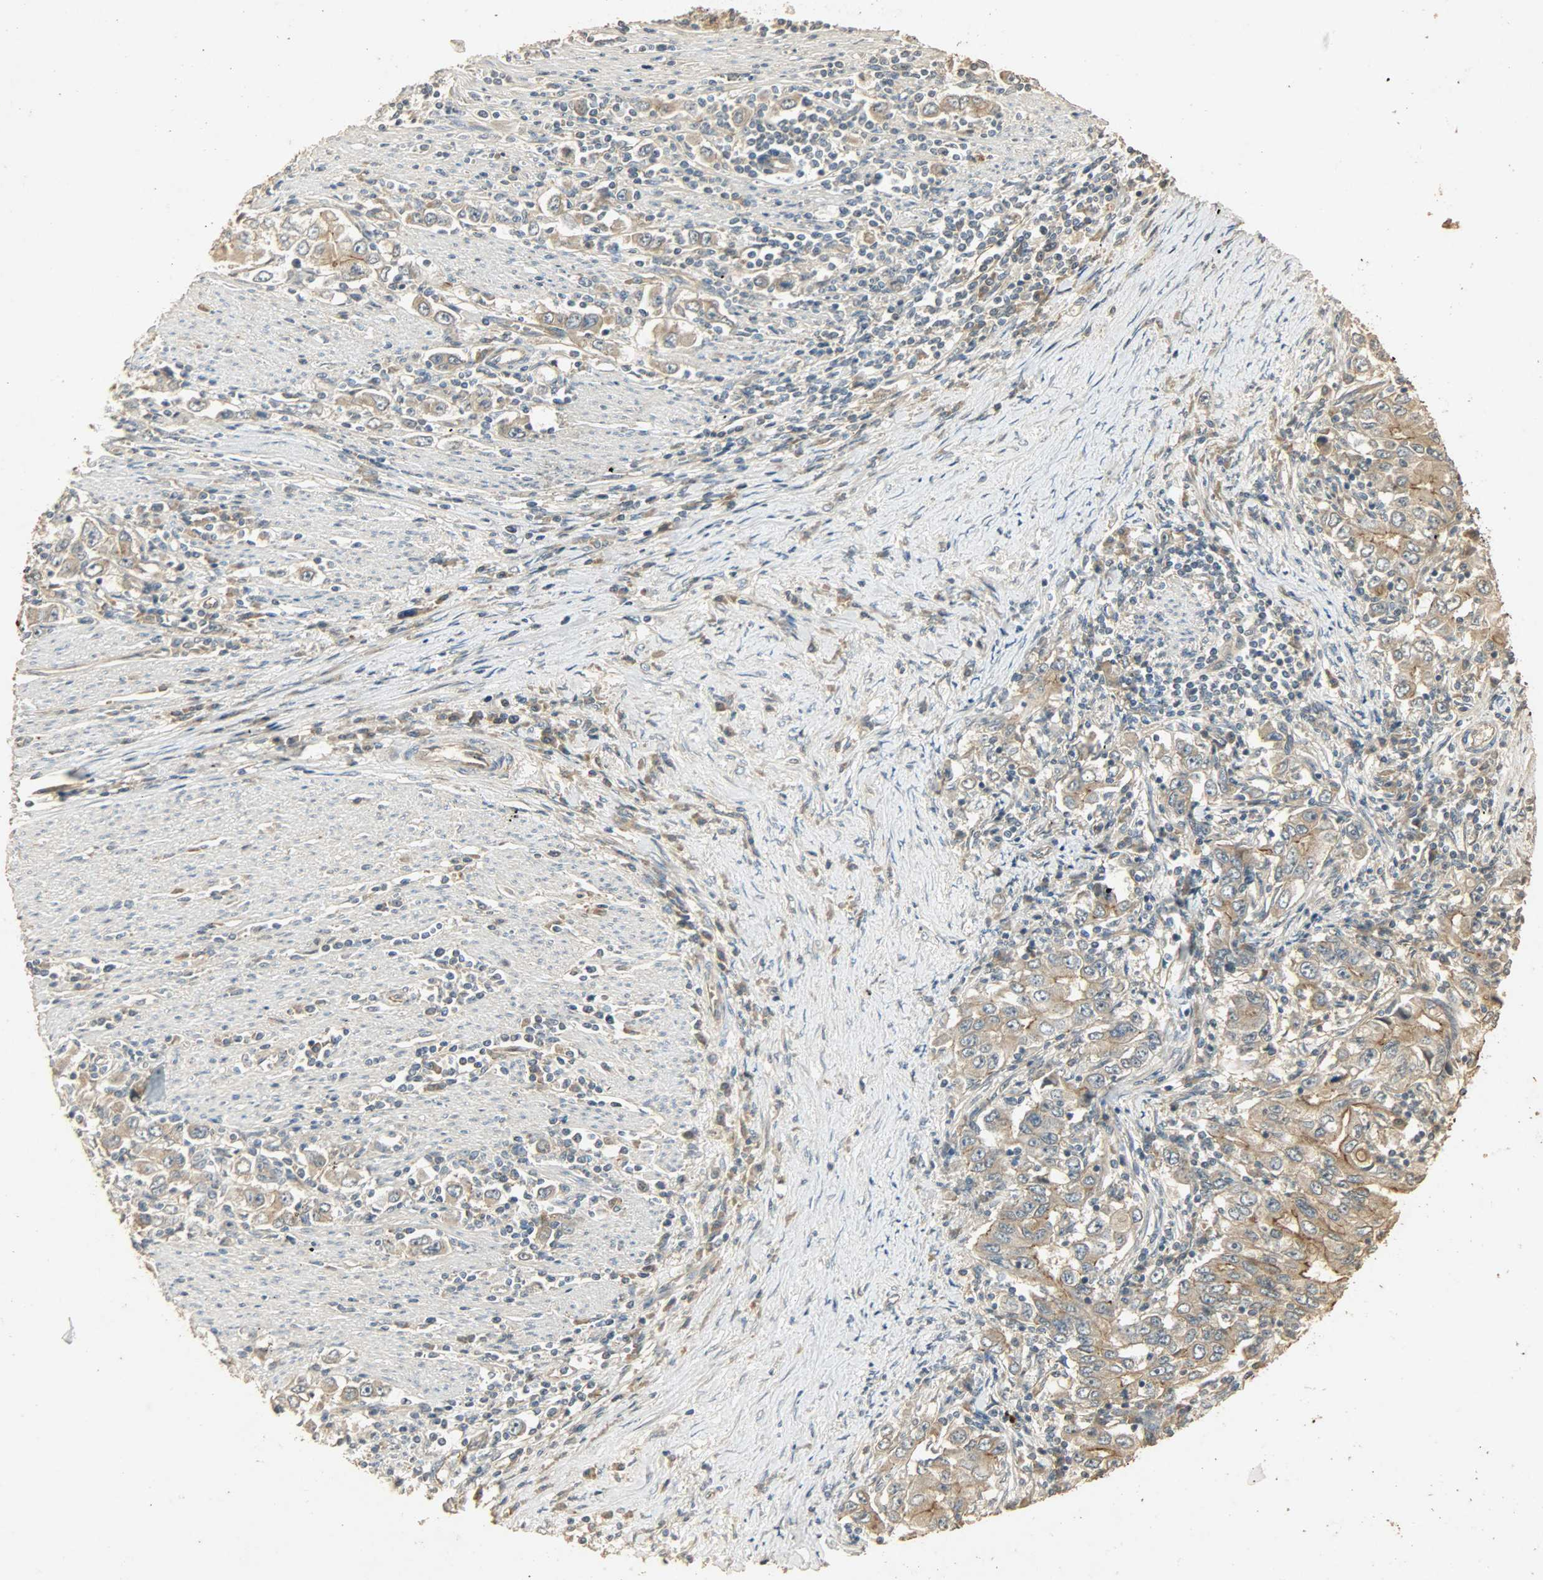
{"staining": {"intensity": "moderate", "quantity": ">75%", "location": "cytoplasmic/membranous"}, "tissue": "stomach cancer", "cell_type": "Tumor cells", "image_type": "cancer", "snomed": [{"axis": "morphology", "description": "Adenocarcinoma, NOS"}, {"axis": "topography", "description": "Stomach, lower"}], "caption": "There is medium levels of moderate cytoplasmic/membranous positivity in tumor cells of stomach adenocarcinoma, as demonstrated by immunohistochemical staining (brown color).", "gene": "ATP2B1", "patient": {"sex": "female", "age": 72}}